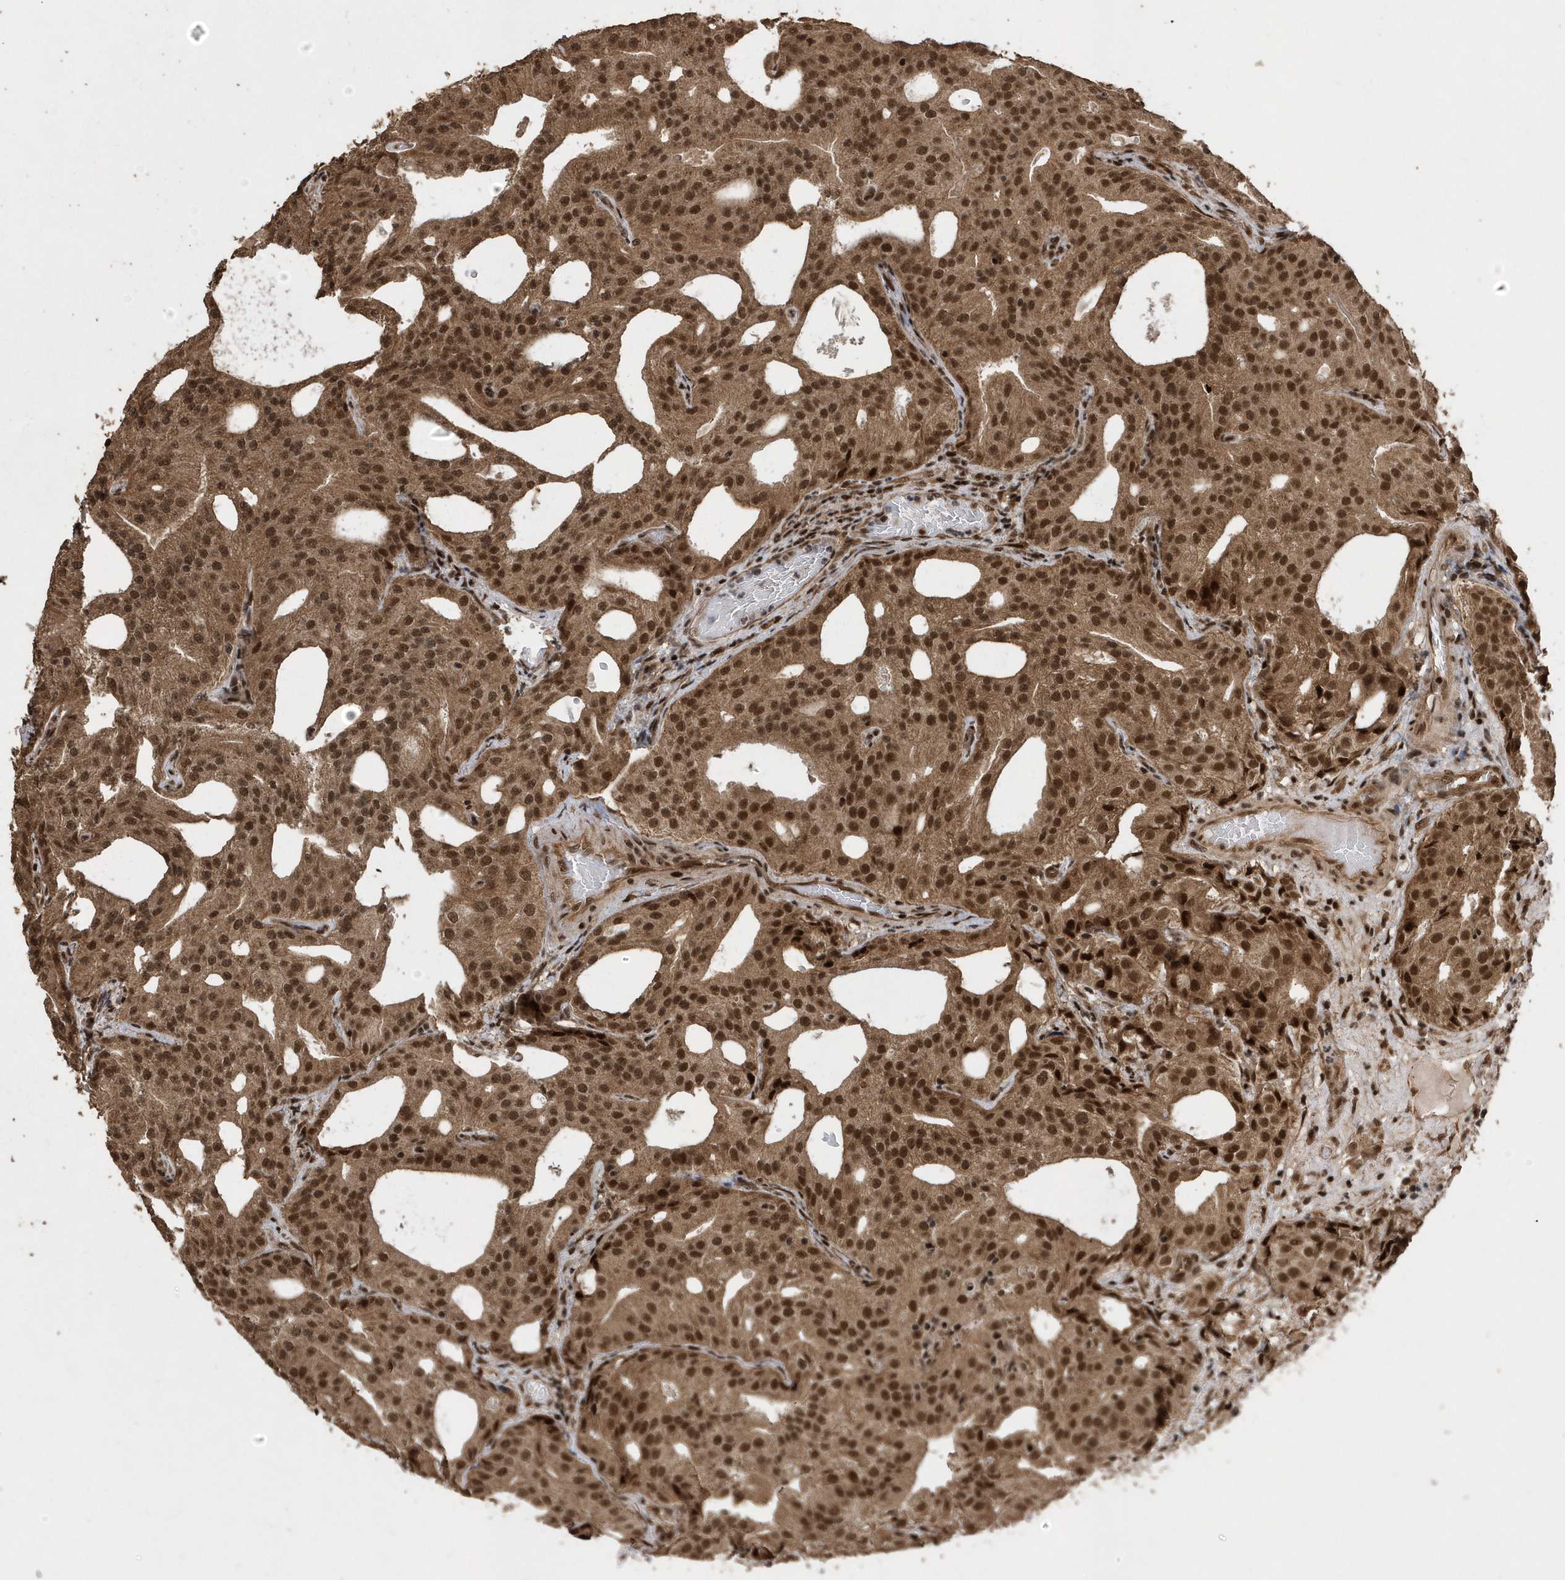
{"staining": {"intensity": "strong", "quantity": ">75%", "location": "cytoplasmic/membranous,nuclear"}, "tissue": "prostate cancer", "cell_type": "Tumor cells", "image_type": "cancer", "snomed": [{"axis": "morphology", "description": "Adenocarcinoma, Medium grade"}, {"axis": "topography", "description": "Prostate"}], "caption": "Tumor cells display strong cytoplasmic/membranous and nuclear expression in about >75% of cells in prostate medium-grade adenocarcinoma.", "gene": "INTS12", "patient": {"sex": "male", "age": 88}}